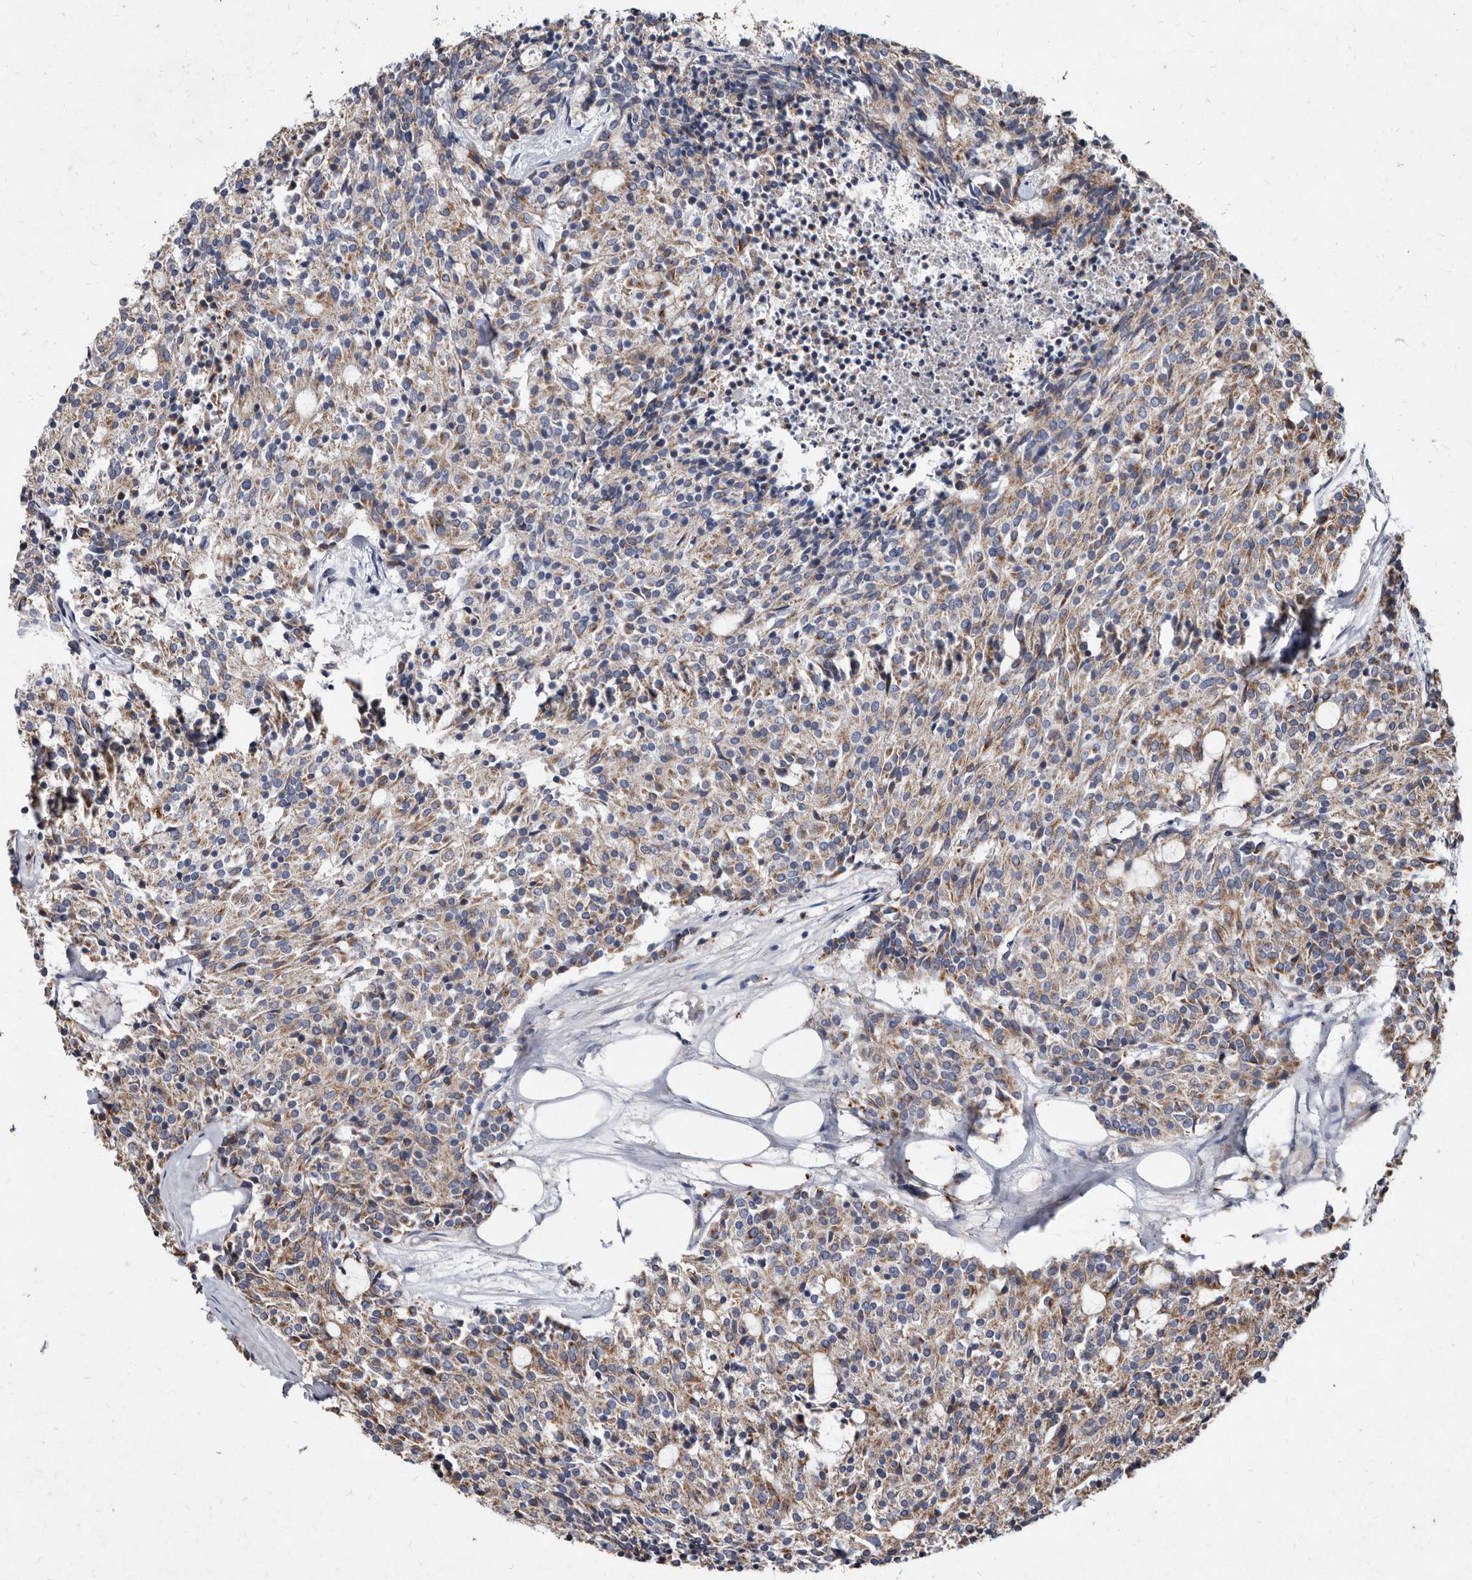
{"staining": {"intensity": "weak", "quantity": ">75%", "location": "cytoplasmic/membranous"}, "tissue": "carcinoid", "cell_type": "Tumor cells", "image_type": "cancer", "snomed": [{"axis": "morphology", "description": "Carcinoid, malignant, NOS"}, {"axis": "topography", "description": "Pancreas"}], "caption": "This micrograph displays immunohistochemistry staining of malignant carcinoid, with low weak cytoplasmic/membranous expression in about >75% of tumor cells.", "gene": "YPEL3", "patient": {"sex": "female", "age": 54}}